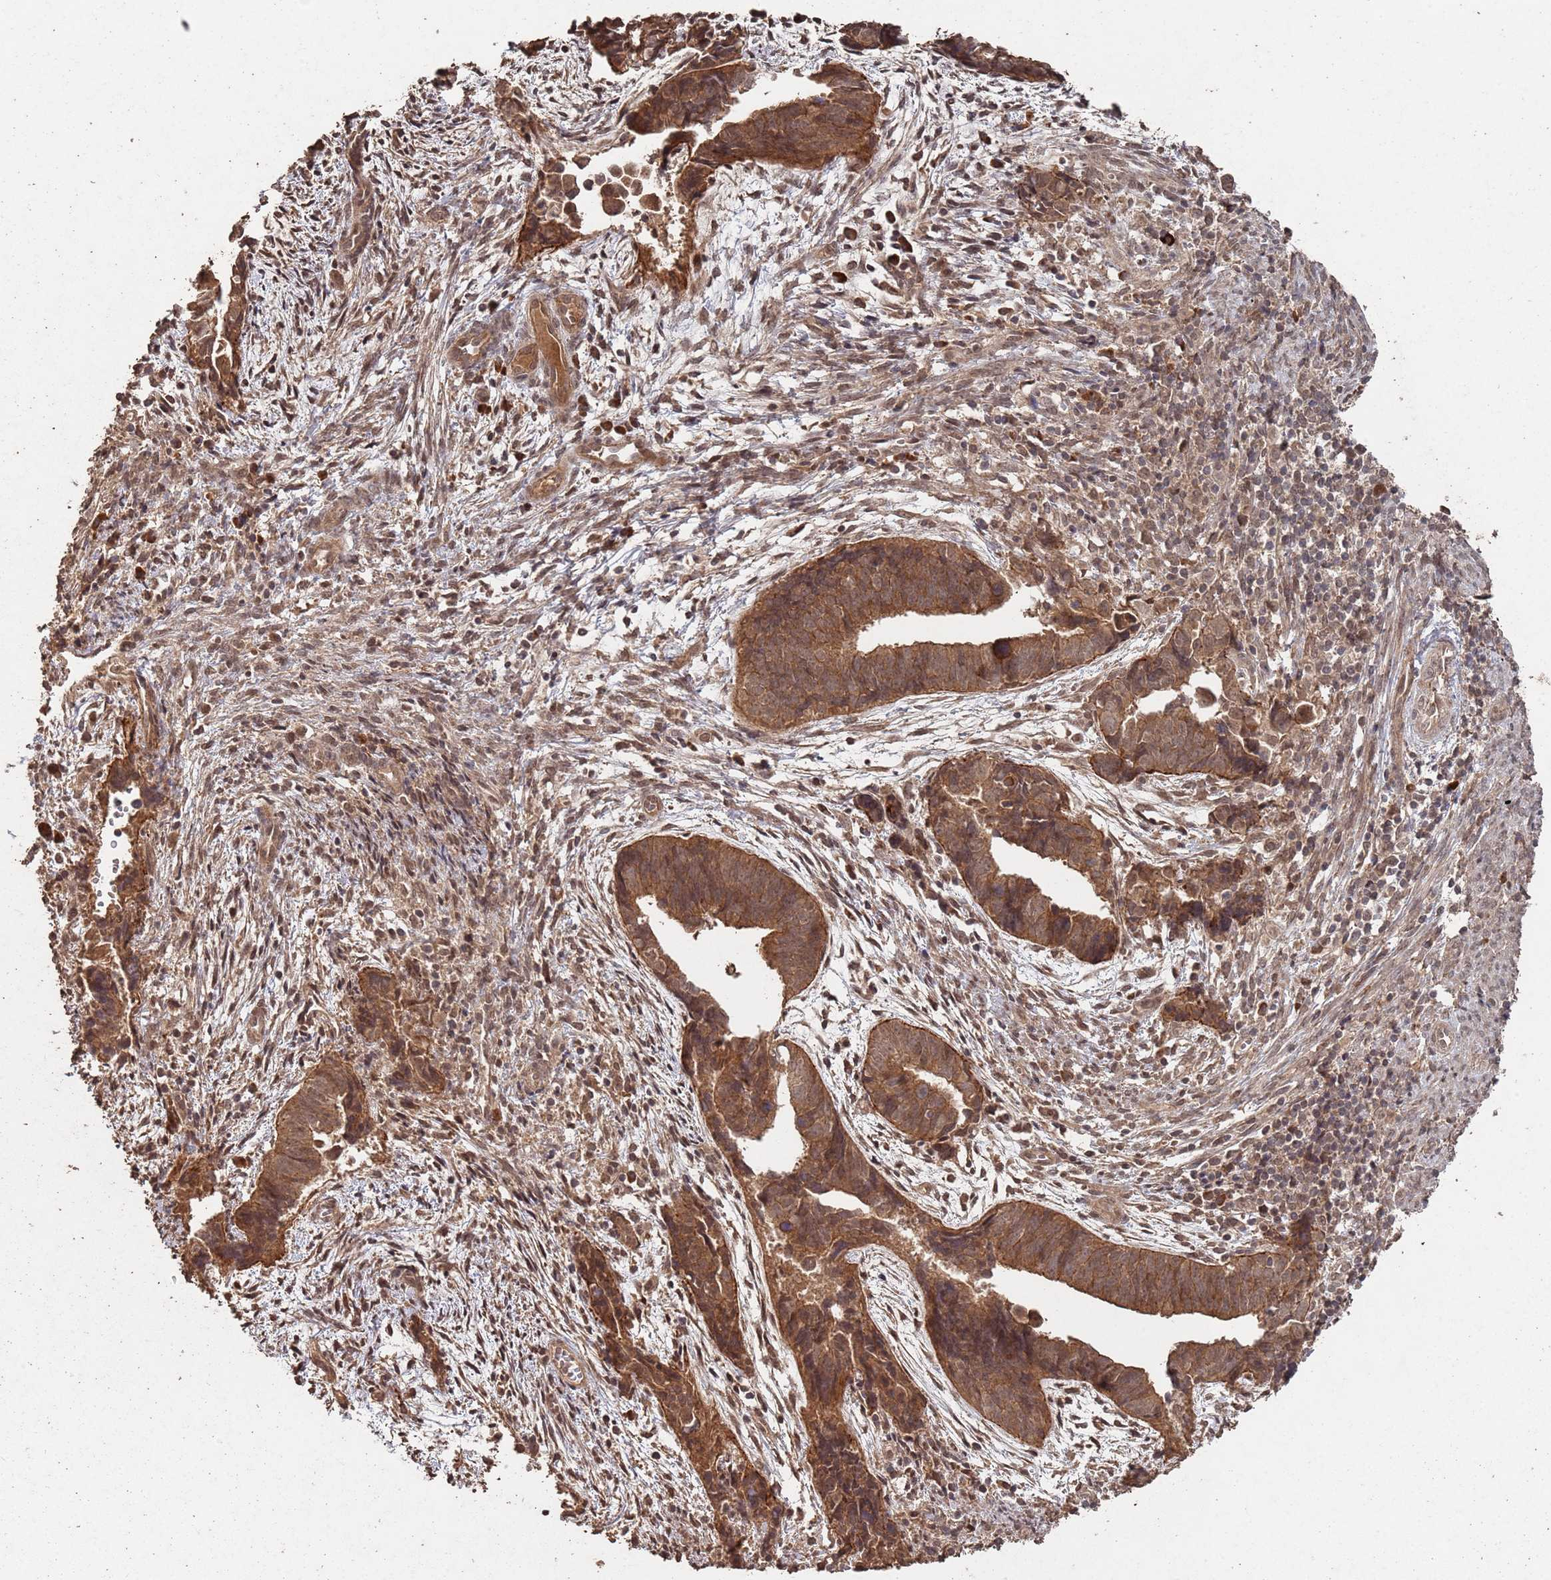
{"staining": {"intensity": "moderate", "quantity": ">75%", "location": "cytoplasmic/membranous,nuclear"}, "tissue": "endometrial cancer", "cell_type": "Tumor cells", "image_type": "cancer", "snomed": [{"axis": "morphology", "description": "Adenocarcinoma, NOS"}, {"axis": "topography", "description": "Endometrium"}], "caption": "Immunohistochemistry (IHC) (DAB) staining of human endometrial cancer (adenocarcinoma) demonstrates moderate cytoplasmic/membranous and nuclear protein positivity in about >75% of tumor cells.", "gene": "FRAT1", "patient": {"sex": "female", "age": 75}}